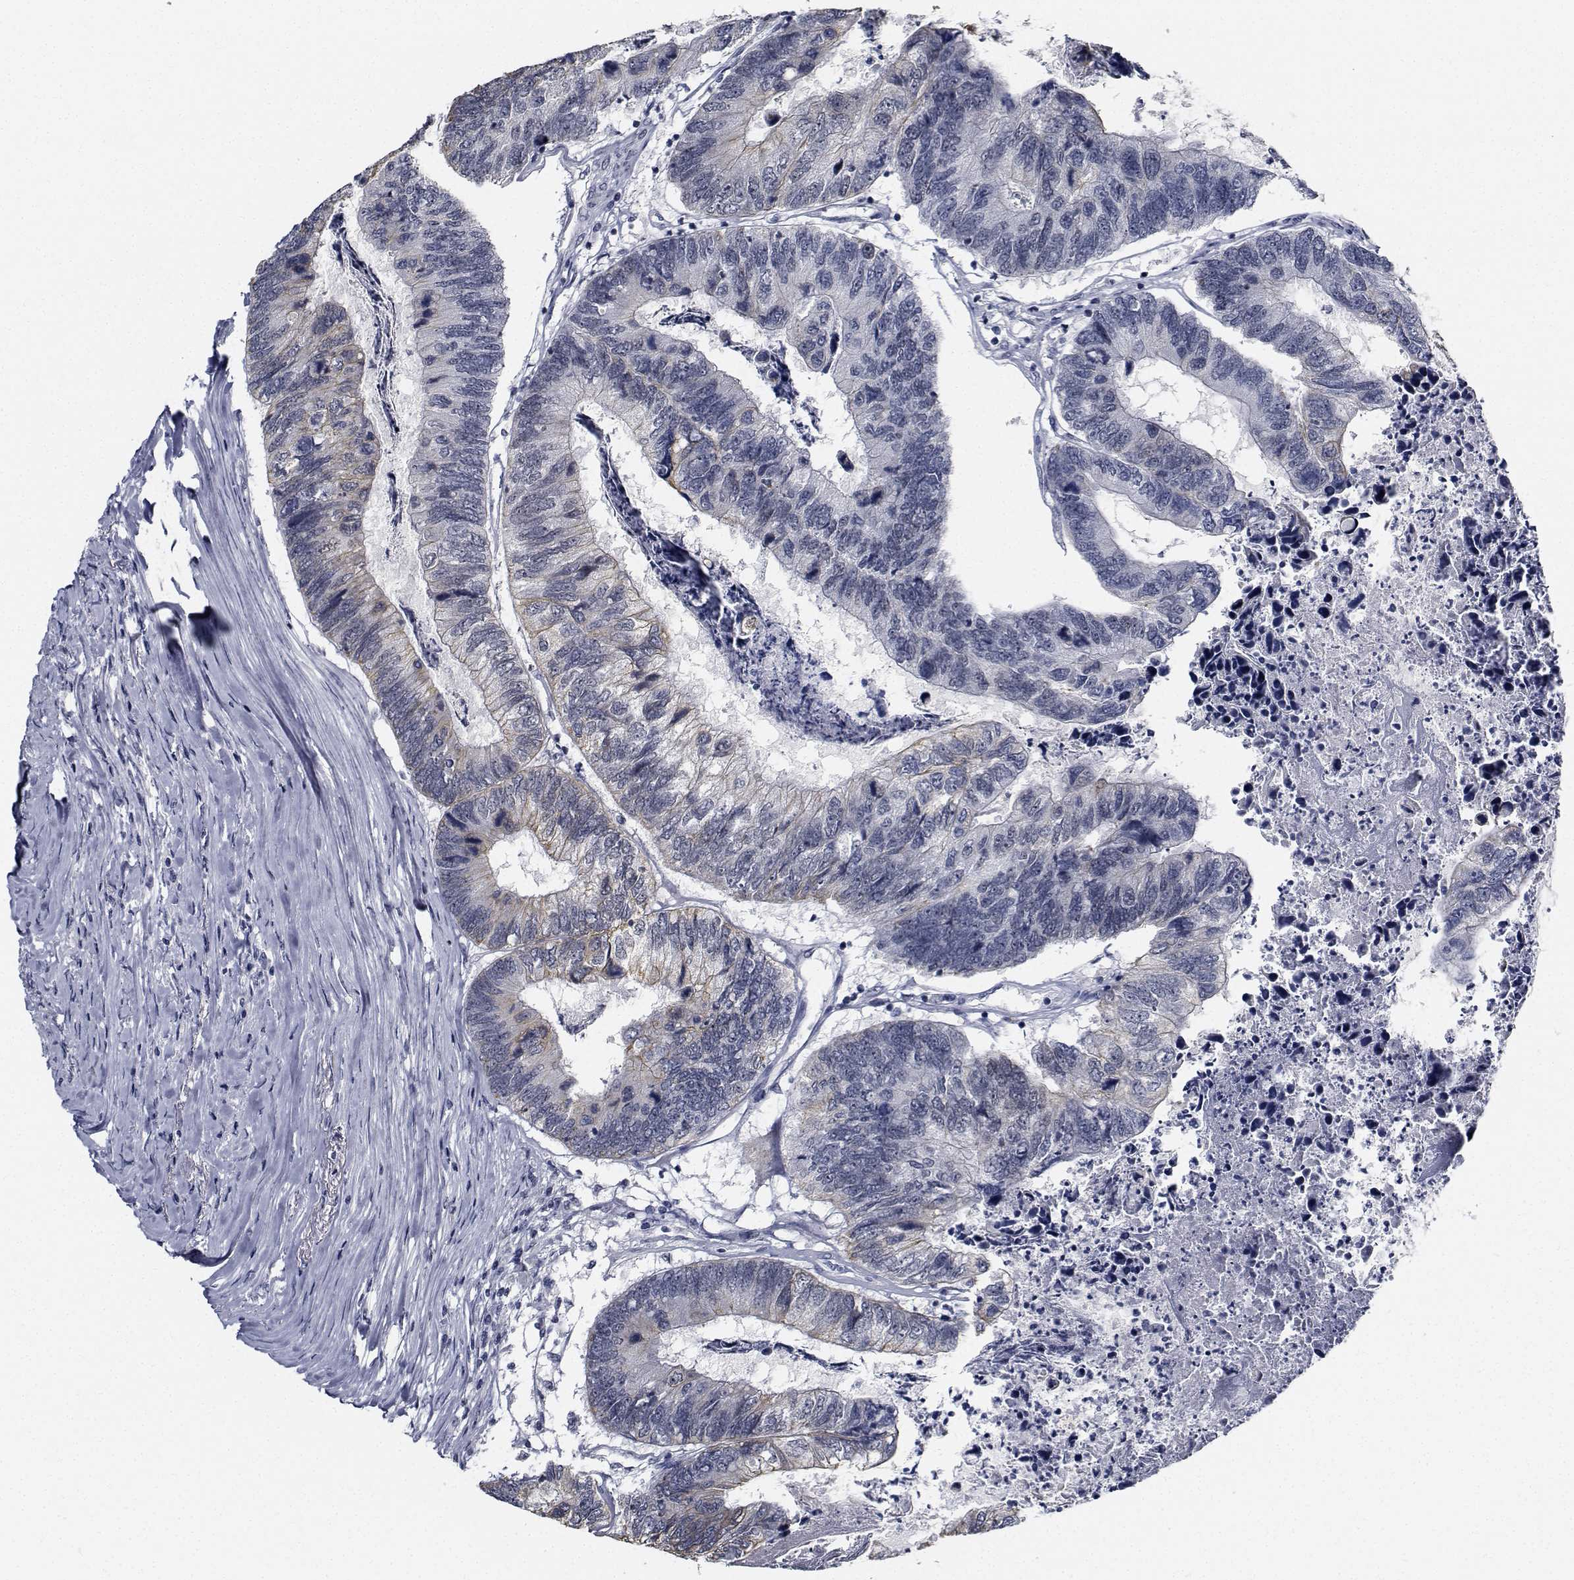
{"staining": {"intensity": "weak", "quantity": "<25%", "location": "cytoplasmic/membranous"}, "tissue": "colorectal cancer", "cell_type": "Tumor cells", "image_type": "cancer", "snomed": [{"axis": "morphology", "description": "Adenocarcinoma, NOS"}, {"axis": "topography", "description": "Colon"}], "caption": "The image displays no significant expression in tumor cells of colorectal cancer (adenocarcinoma).", "gene": "NVL", "patient": {"sex": "female", "age": 67}}